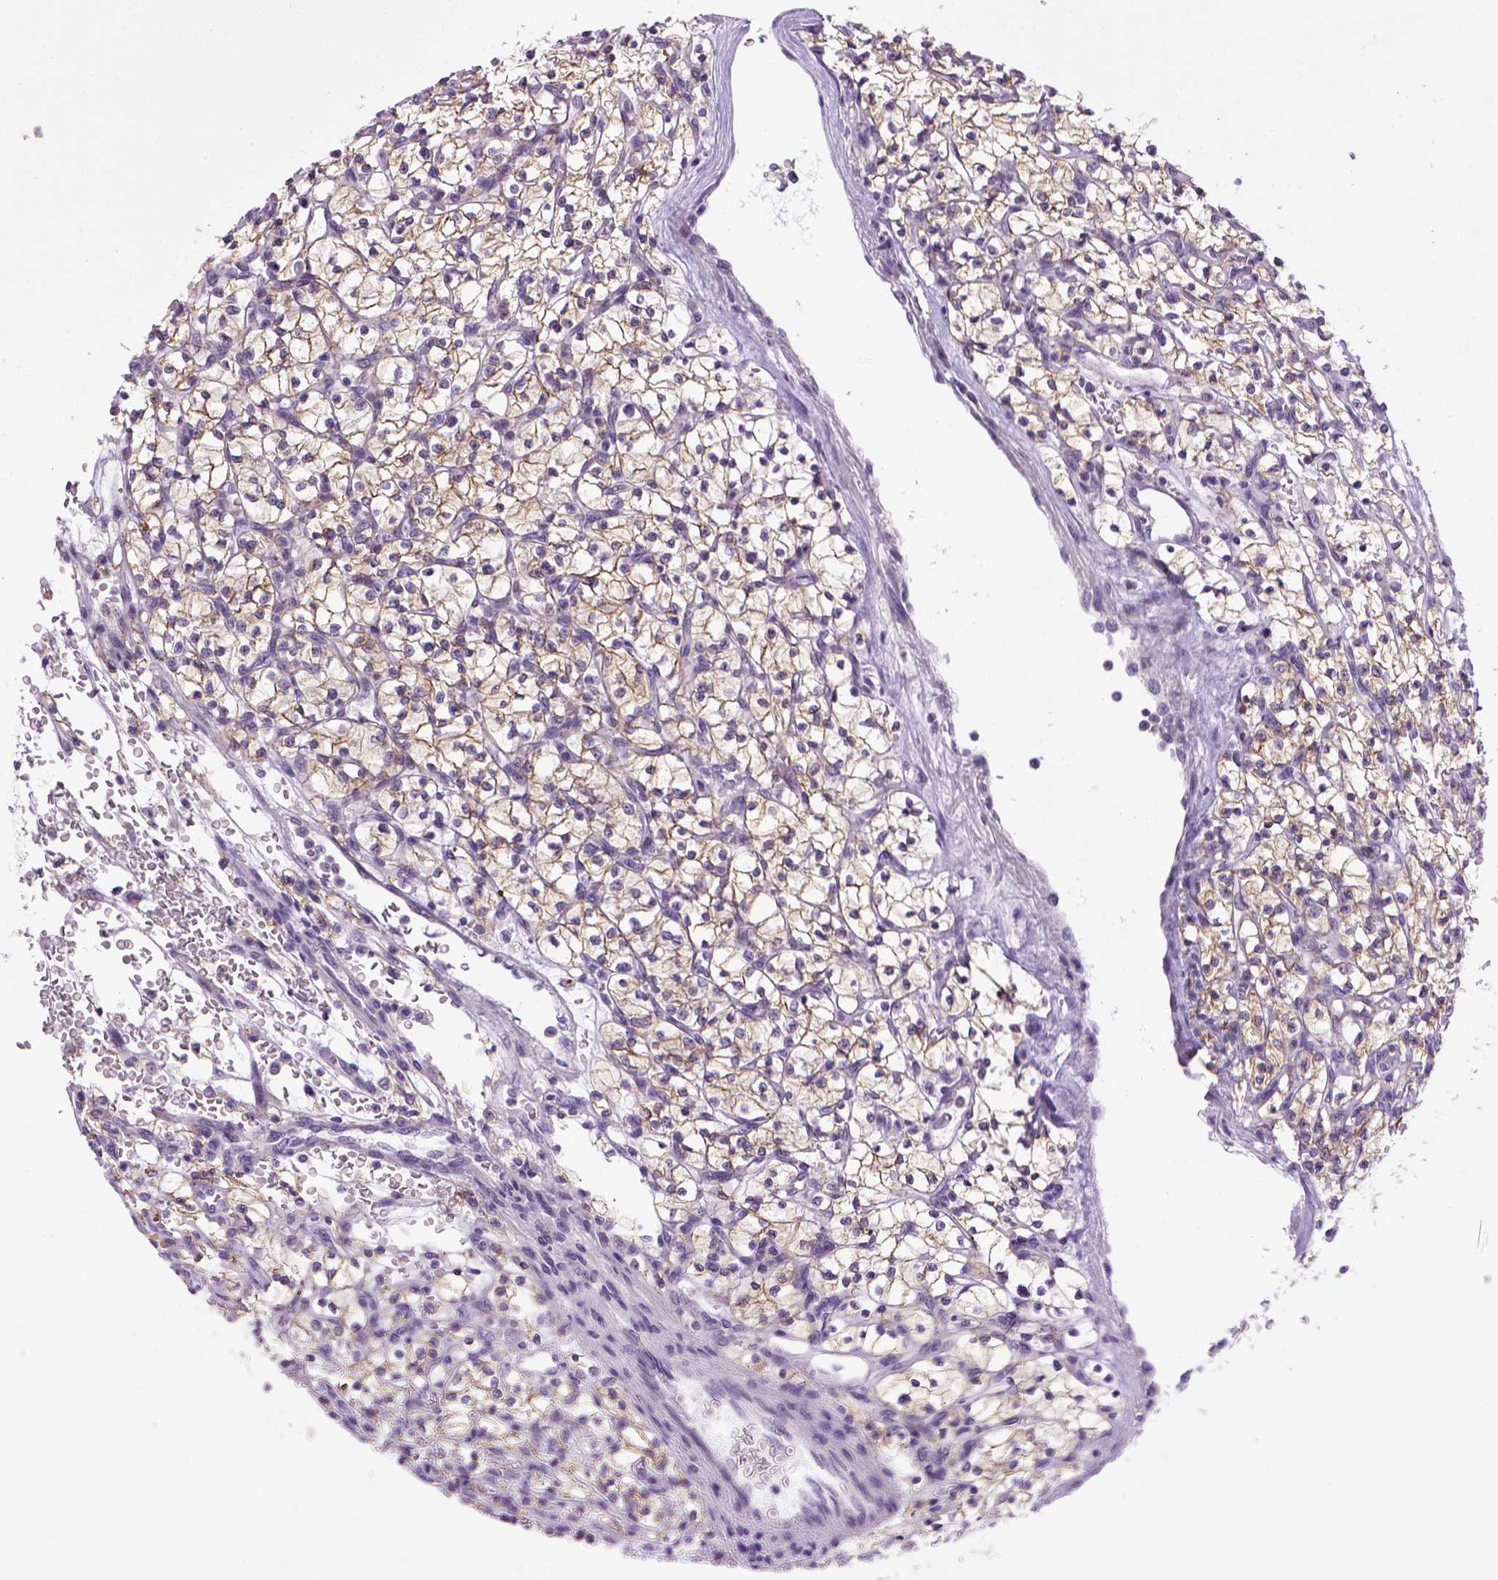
{"staining": {"intensity": "weak", "quantity": ">75%", "location": "cytoplasmic/membranous"}, "tissue": "renal cancer", "cell_type": "Tumor cells", "image_type": "cancer", "snomed": [{"axis": "morphology", "description": "Adenocarcinoma, NOS"}, {"axis": "topography", "description": "Kidney"}], "caption": "Immunohistochemical staining of human renal cancer (adenocarcinoma) shows low levels of weak cytoplasmic/membranous protein staining in about >75% of tumor cells. The protein is stained brown, and the nuclei are stained in blue (DAB (3,3'-diaminobenzidine) IHC with brightfield microscopy, high magnification).", "gene": "CDH1", "patient": {"sex": "female", "age": 64}}